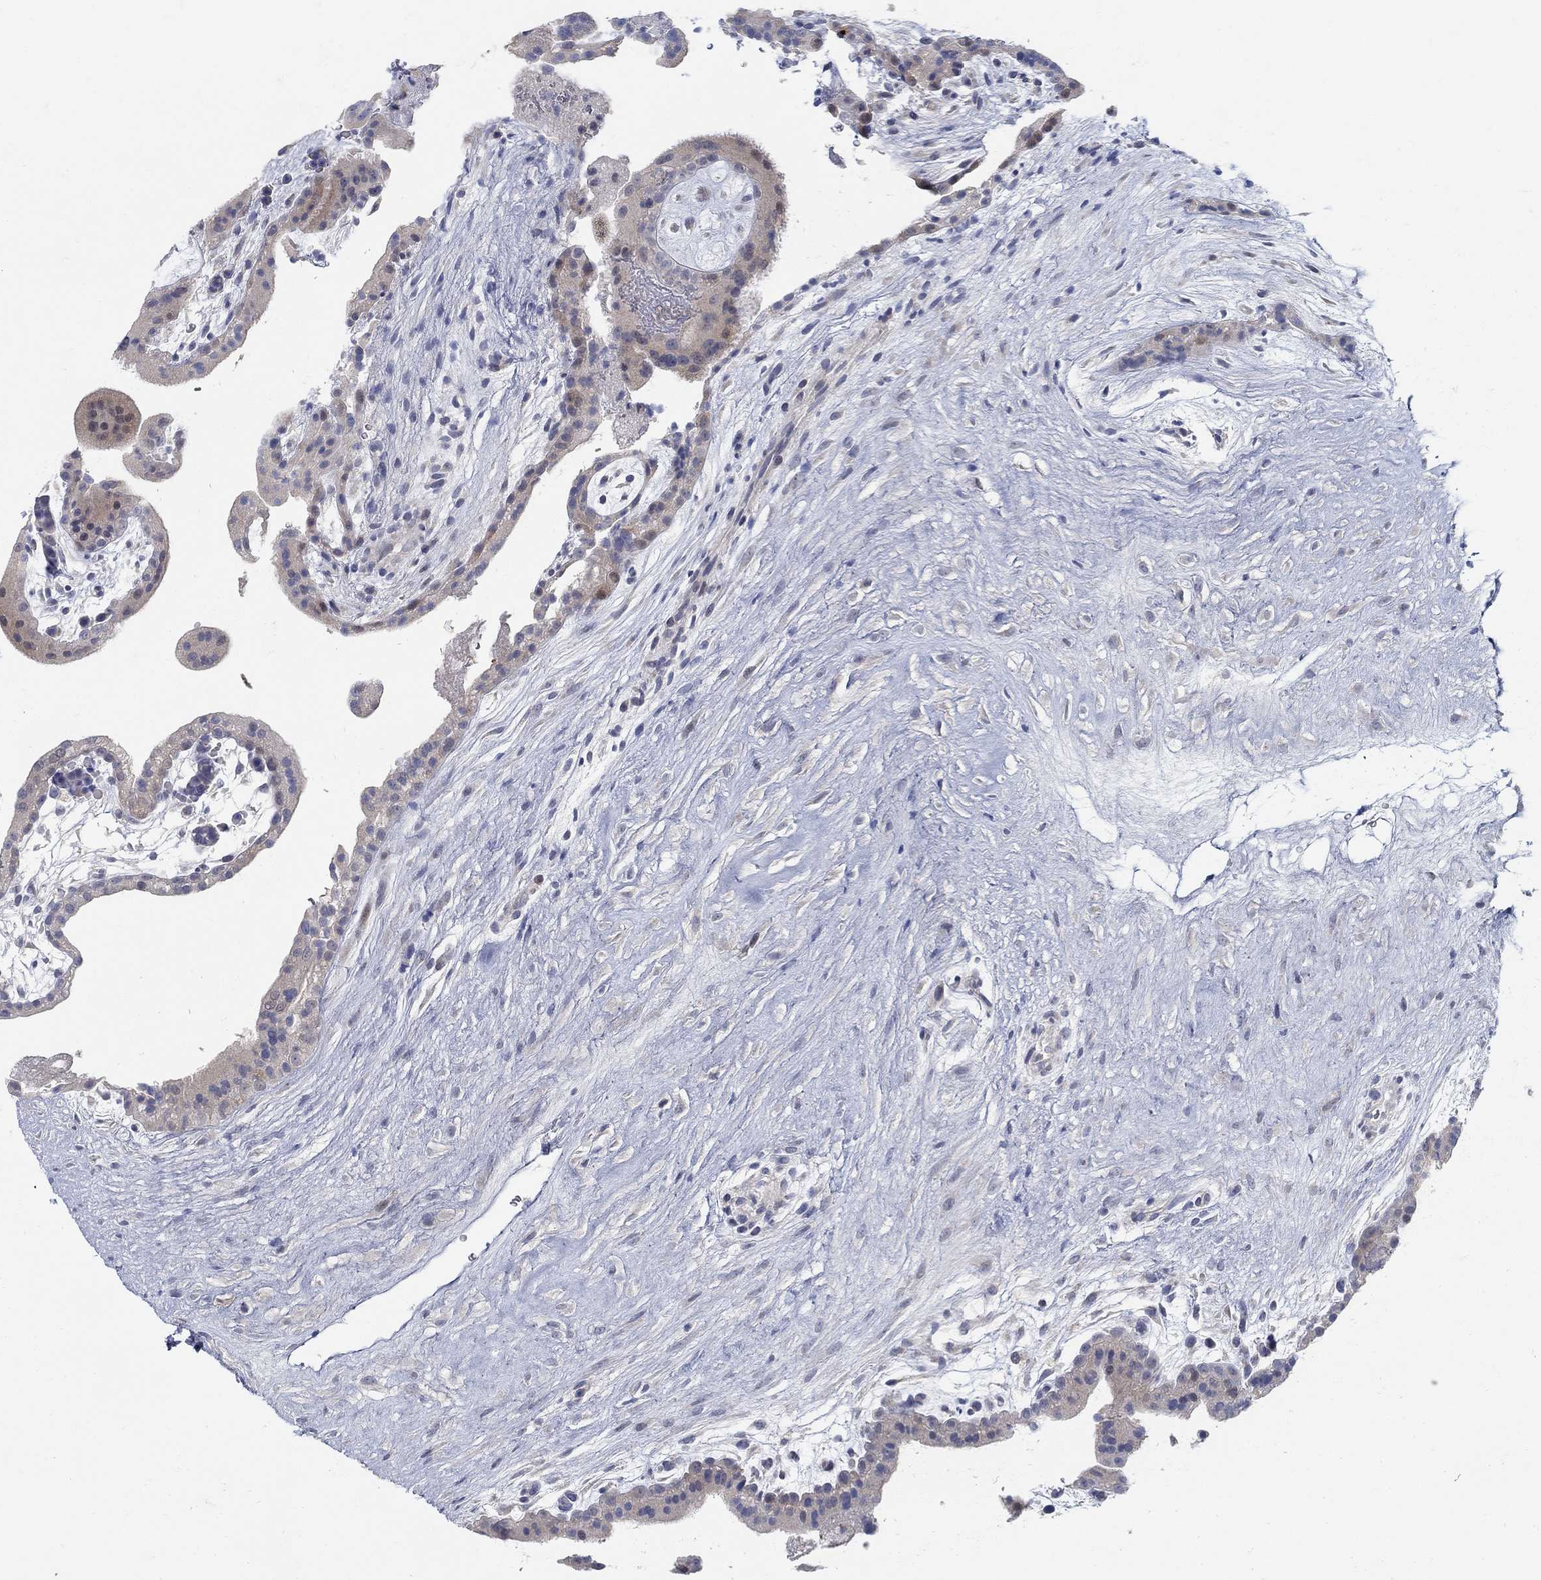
{"staining": {"intensity": "negative", "quantity": "none", "location": "none"}, "tissue": "placenta", "cell_type": "Decidual cells", "image_type": "normal", "snomed": [{"axis": "morphology", "description": "Normal tissue, NOS"}, {"axis": "topography", "description": "Placenta"}], "caption": "Decidual cells are negative for brown protein staining in unremarkable placenta.", "gene": "ANO7", "patient": {"sex": "female", "age": 19}}